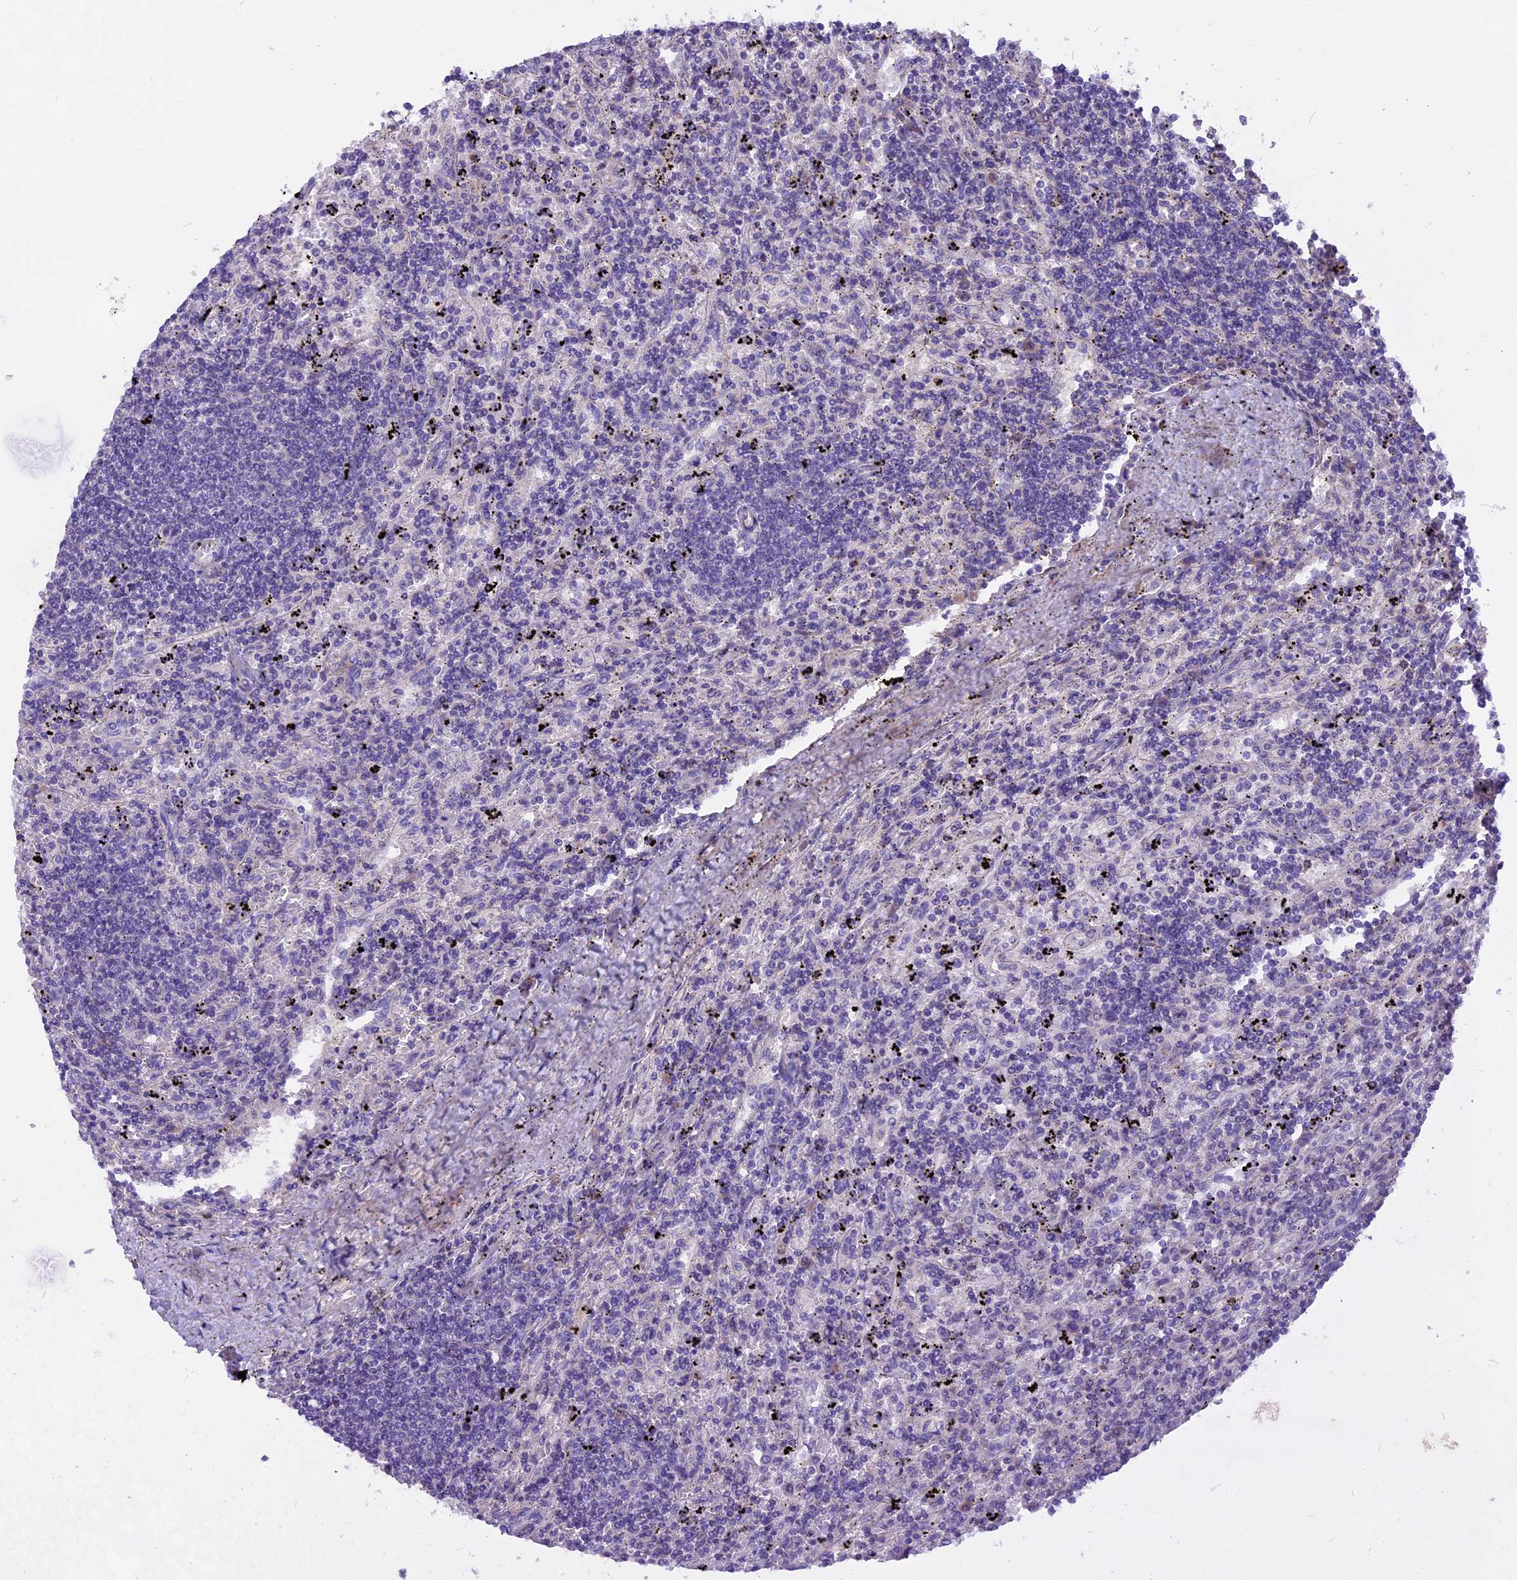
{"staining": {"intensity": "negative", "quantity": "none", "location": "none"}, "tissue": "lymphoma", "cell_type": "Tumor cells", "image_type": "cancer", "snomed": [{"axis": "morphology", "description": "Malignant lymphoma, non-Hodgkin's type, Low grade"}, {"axis": "topography", "description": "Spleen"}], "caption": "Immunohistochemistry (IHC) of lymphoma shows no positivity in tumor cells. The staining is performed using DAB brown chromogen with nuclei counter-stained in using hematoxylin.", "gene": "ANO3", "patient": {"sex": "male", "age": 76}}